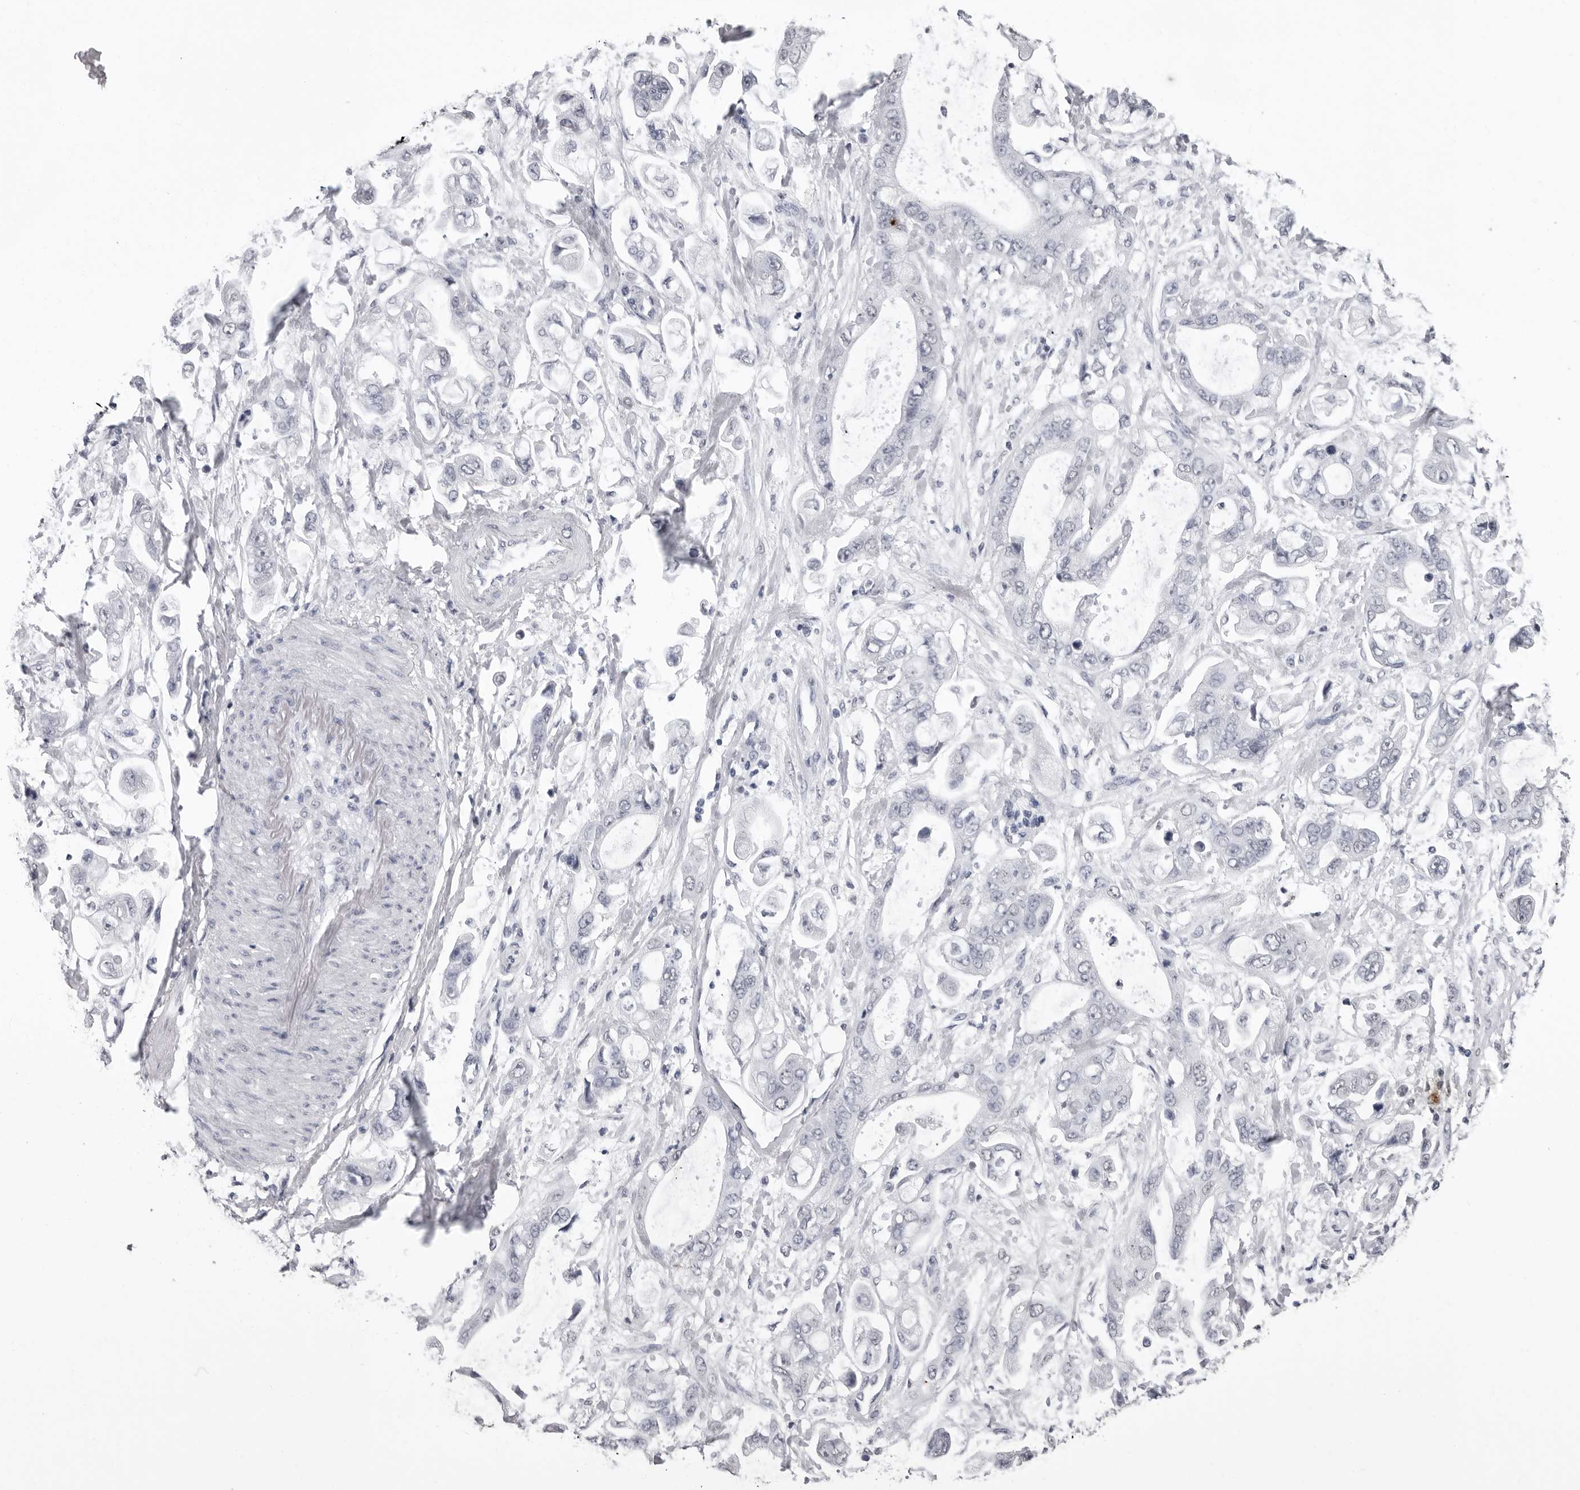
{"staining": {"intensity": "negative", "quantity": "none", "location": "none"}, "tissue": "stomach cancer", "cell_type": "Tumor cells", "image_type": "cancer", "snomed": [{"axis": "morphology", "description": "Normal tissue, NOS"}, {"axis": "morphology", "description": "Adenocarcinoma, NOS"}, {"axis": "topography", "description": "Stomach"}], "caption": "Tumor cells show no significant protein expression in stomach cancer.", "gene": "HEPACAM", "patient": {"sex": "male", "age": 62}}